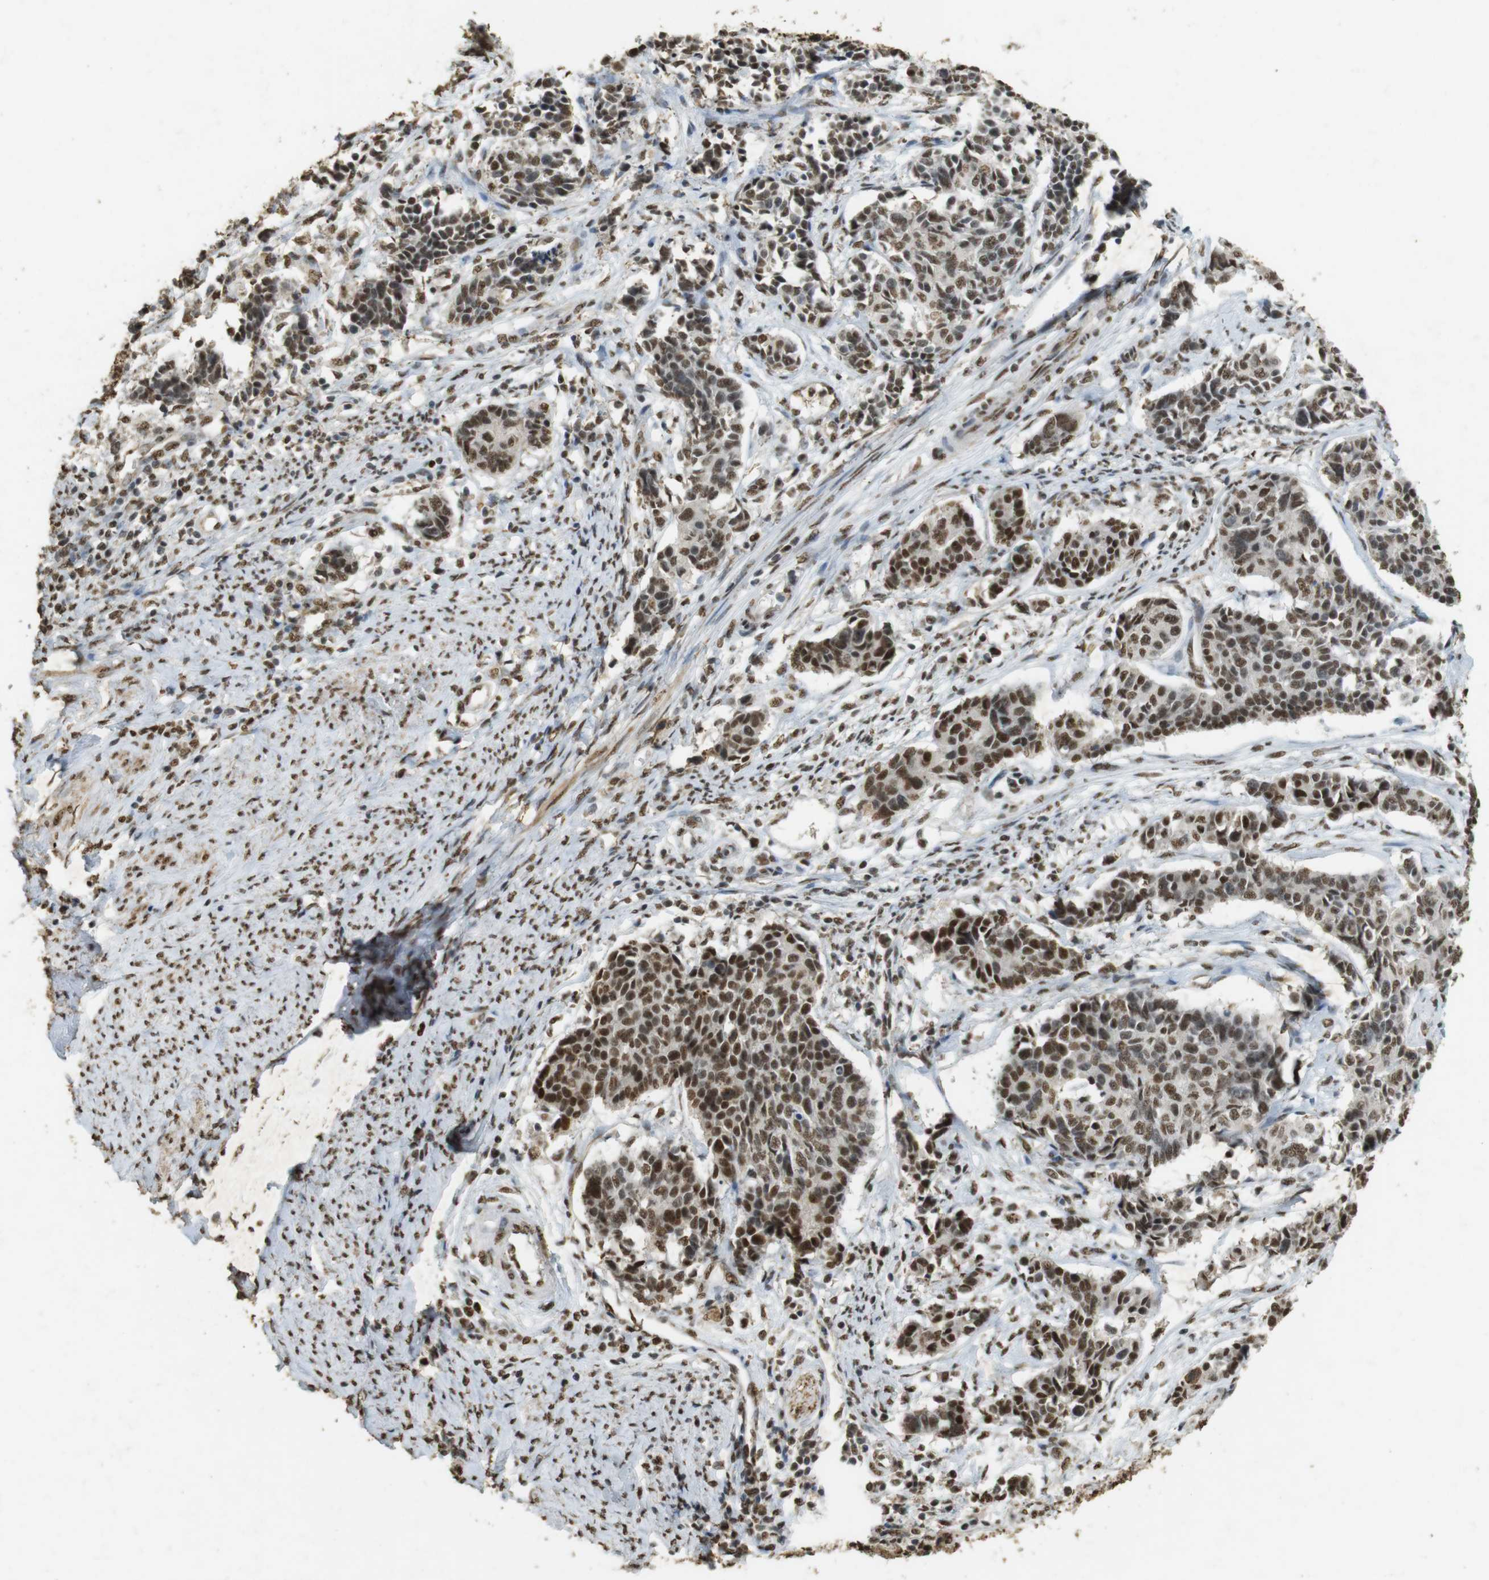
{"staining": {"intensity": "strong", "quantity": ">75%", "location": "nuclear"}, "tissue": "cervical cancer", "cell_type": "Tumor cells", "image_type": "cancer", "snomed": [{"axis": "morphology", "description": "Normal tissue, NOS"}, {"axis": "morphology", "description": "Squamous cell carcinoma, NOS"}, {"axis": "topography", "description": "Cervix"}], "caption": "The immunohistochemical stain highlights strong nuclear staining in tumor cells of cervical squamous cell carcinoma tissue.", "gene": "GATA4", "patient": {"sex": "female", "age": 35}}